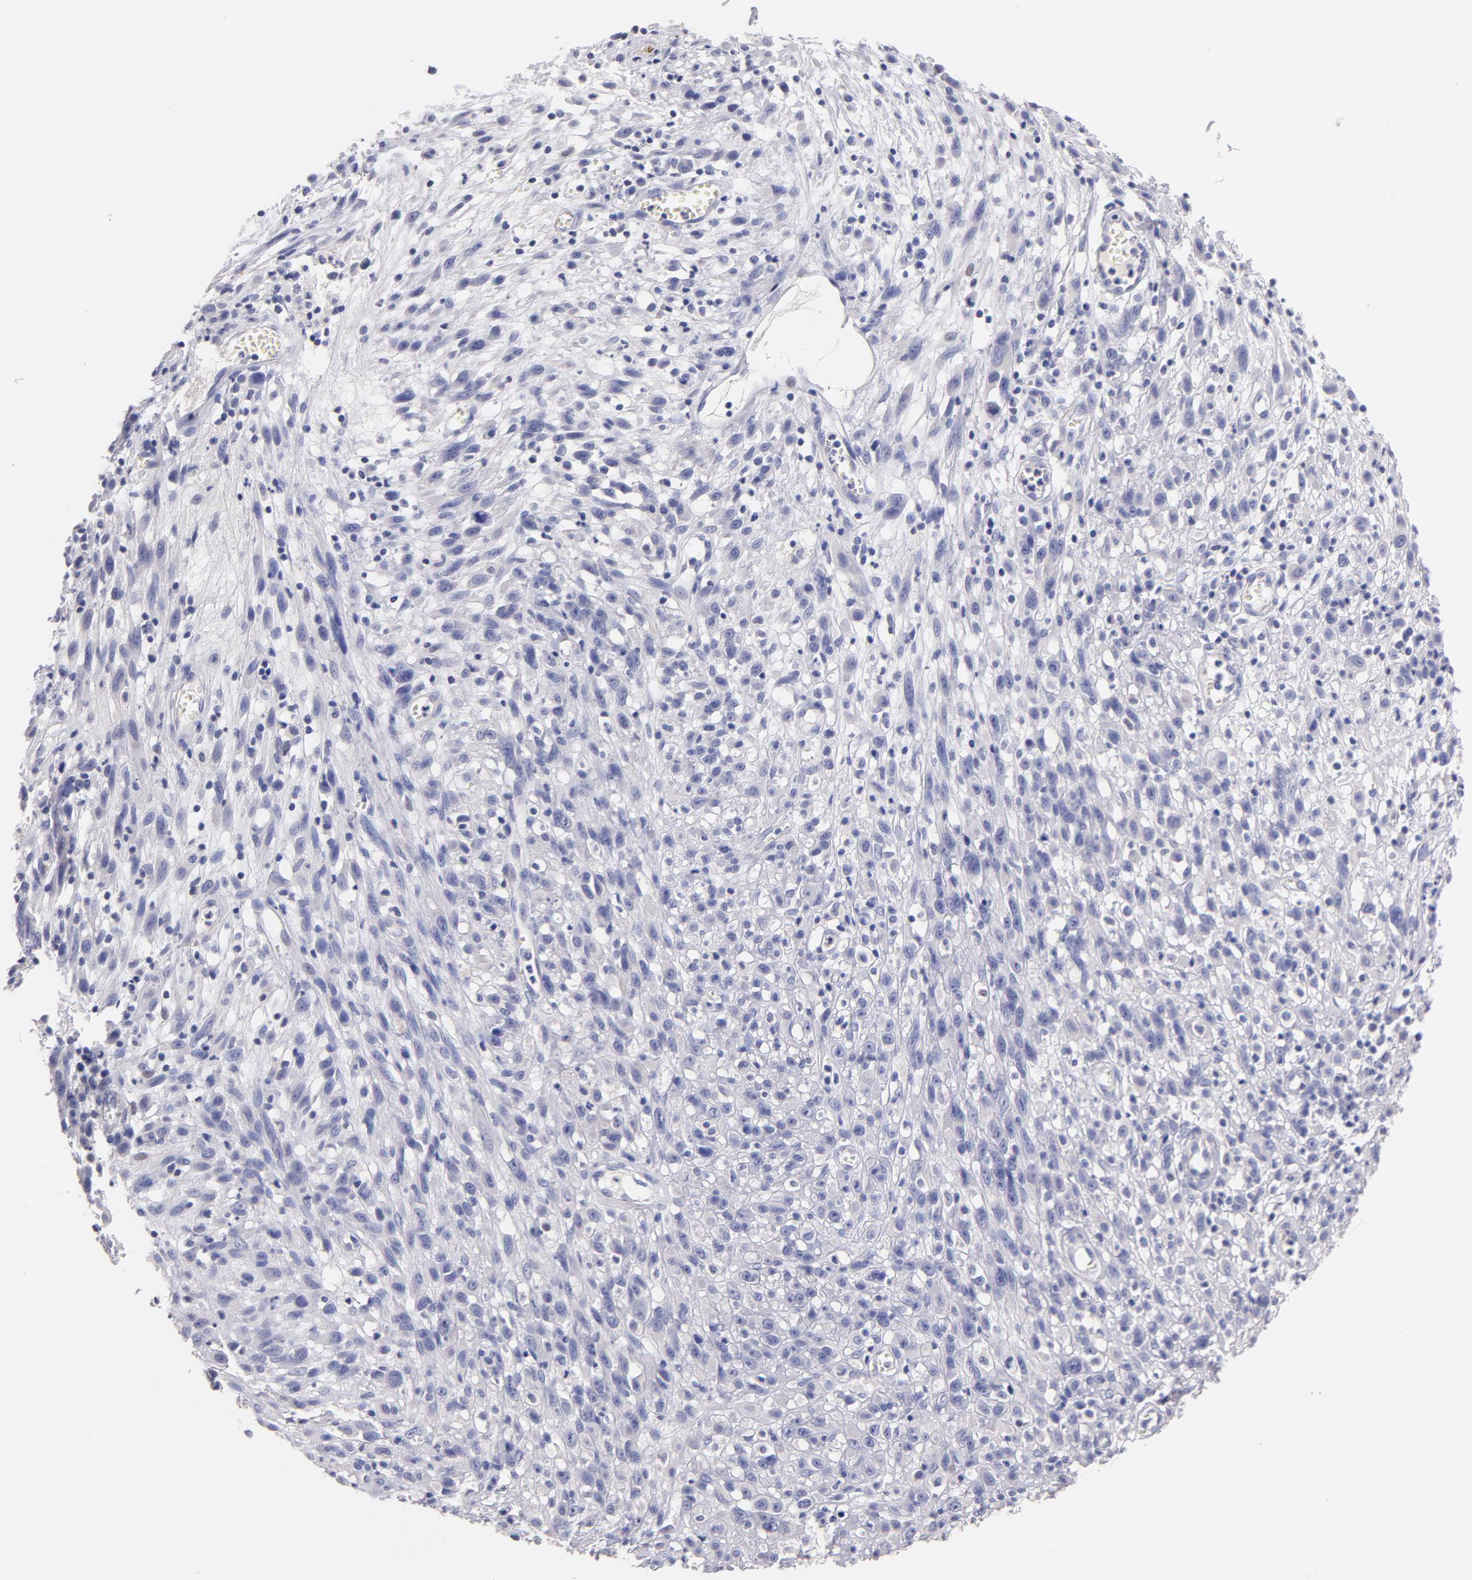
{"staining": {"intensity": "negative", "quantity": "none", "location": "none"}, "tissue": "melanoma", "cell_type": "Tumor cells", "image_type": "cancer", "snomed": [{"axis": "morphology", "description": "Malignant melanoma, NOS"}, {"axis": "topography", "description": "Skin"}], "caption": "High power microscopy micrograph of an IHC histopathology image of melanoma, revealing no significant staining in tumor cells.", "gene": "CD44", "patient": {"sex": "male", "age": 51}}